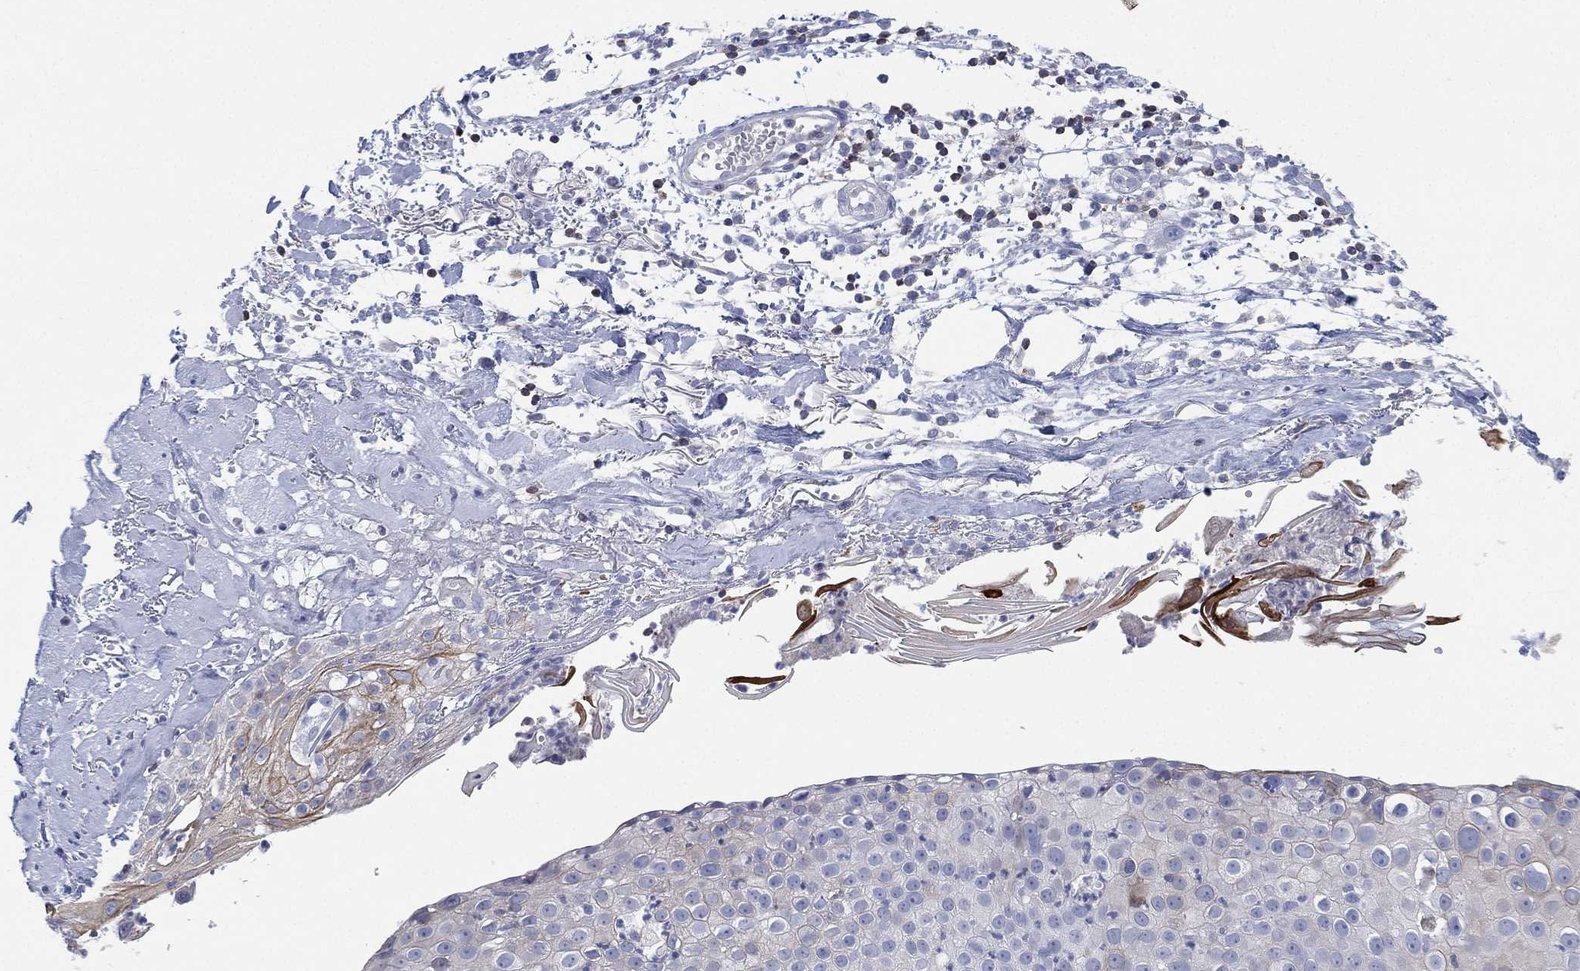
{"staining": {"intensity": "negative", "quantity": "none", "location": "none"}, "tissue": "skin cancer", "cell_type": "Tumor cells", "image_type": "cancer", "snomed": [{"axis": "morphology", "description": "Squamous cell carcinoma, NOS"}, {"axis": "topography", "description": "Skin"}], "caption": "IHC of squamous cell carcinoma (skin) exhibits no positivity in tumor cells.", "gene": "SEPTIN1", "patient": {"sex": "male", "age": 71}}